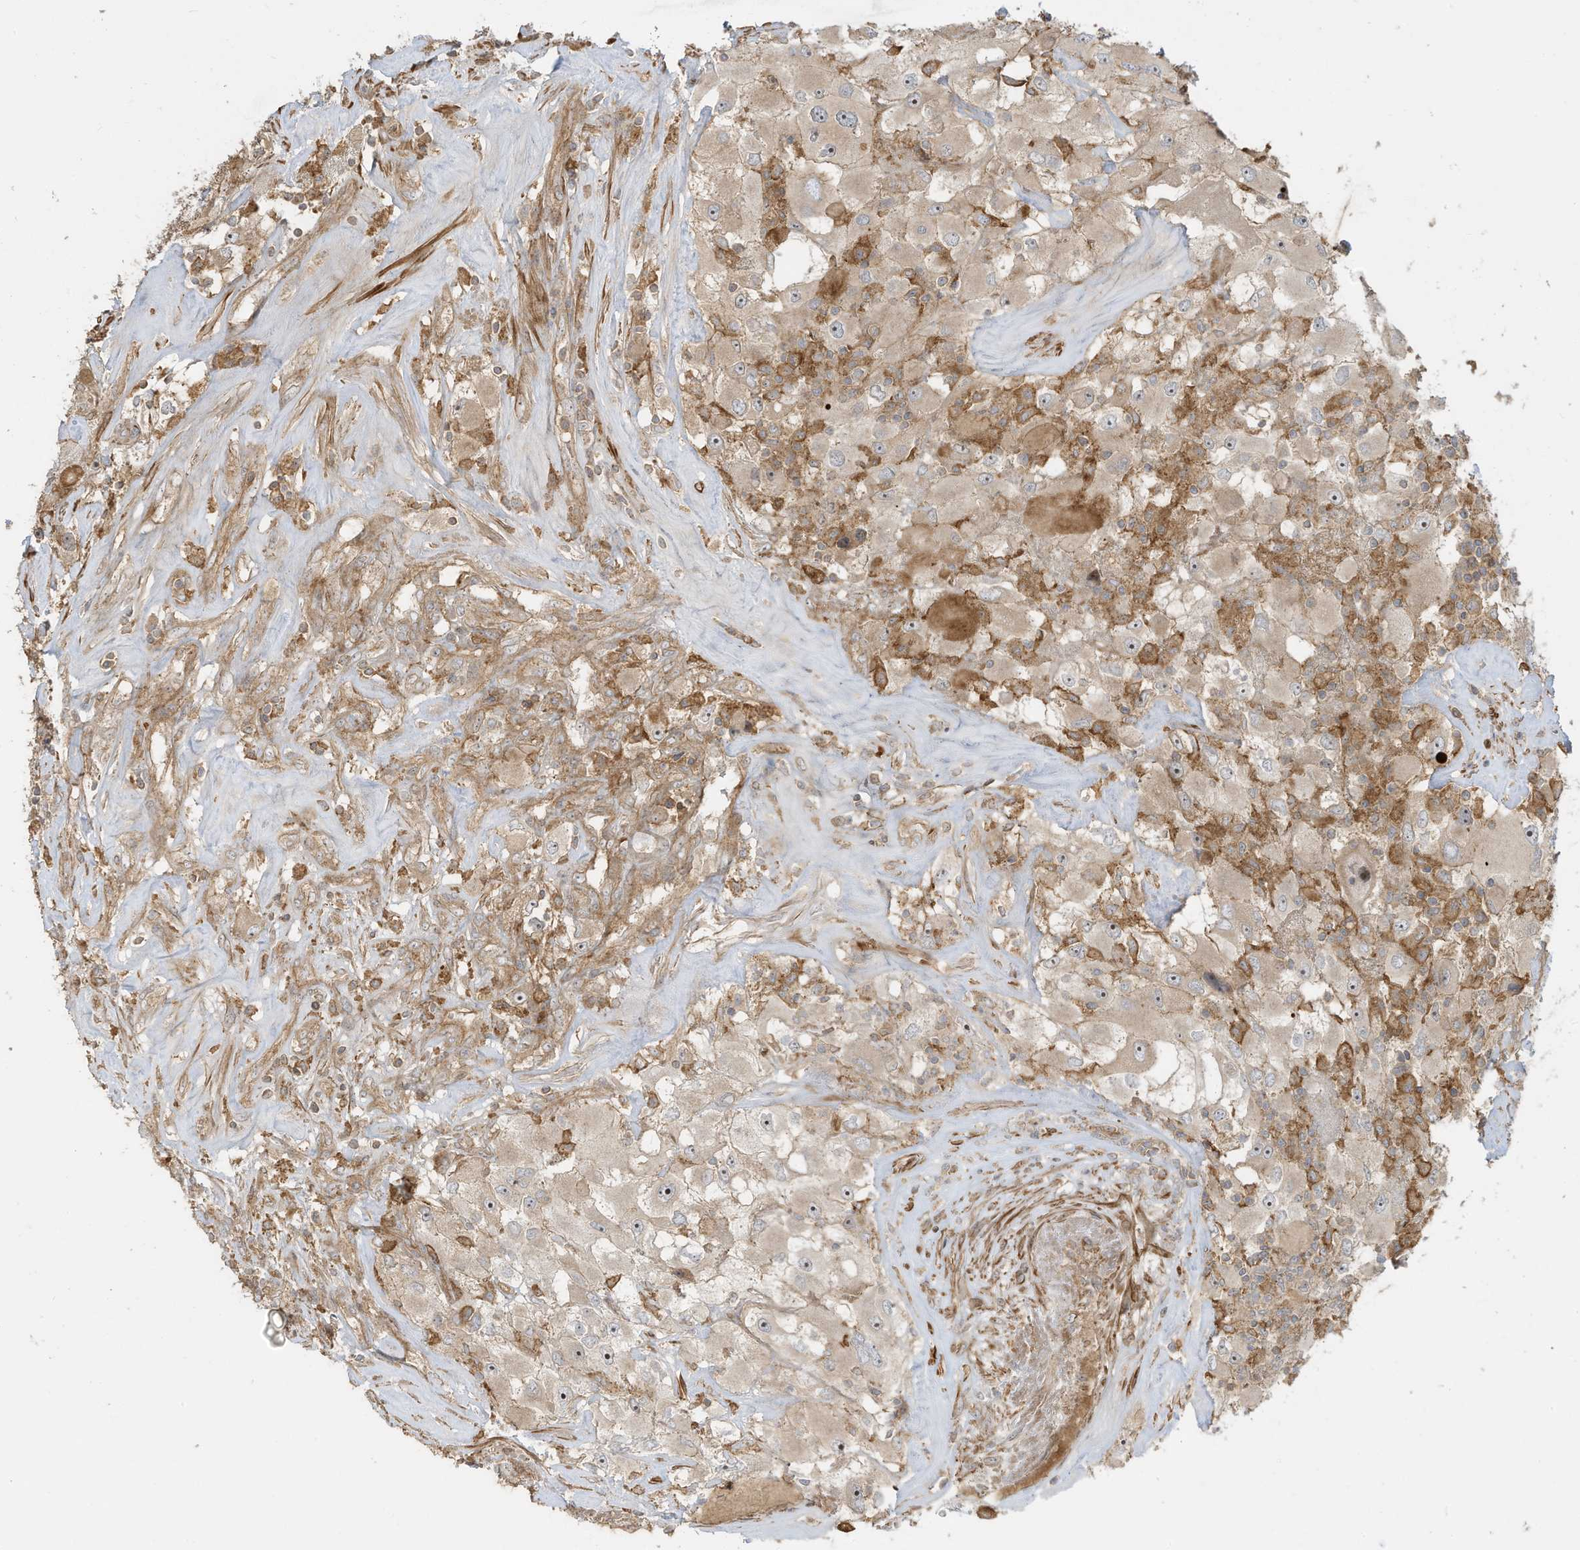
{"staining": {"intensity": "moderate", "quantity": "25%-75%", "location": "cytoplasmic/membranous"}, "tissue": "renal cancer", "cell_type": "Tumor cells", "image_type": "cancer", "snomed": [{"axis": "morphology", "description": "Adenocarcinoma, NOS"}, {"axis": "topography", "description": "Kidney"}], "caption": "Protein expression analysis of human renal adenocarcinoma reveals moderate cytoplasmic/membranous positivity in about 25%-75% of tumor cells.", "gene": "ENTR1", "patient": {"sex": "female", "age": 52}}